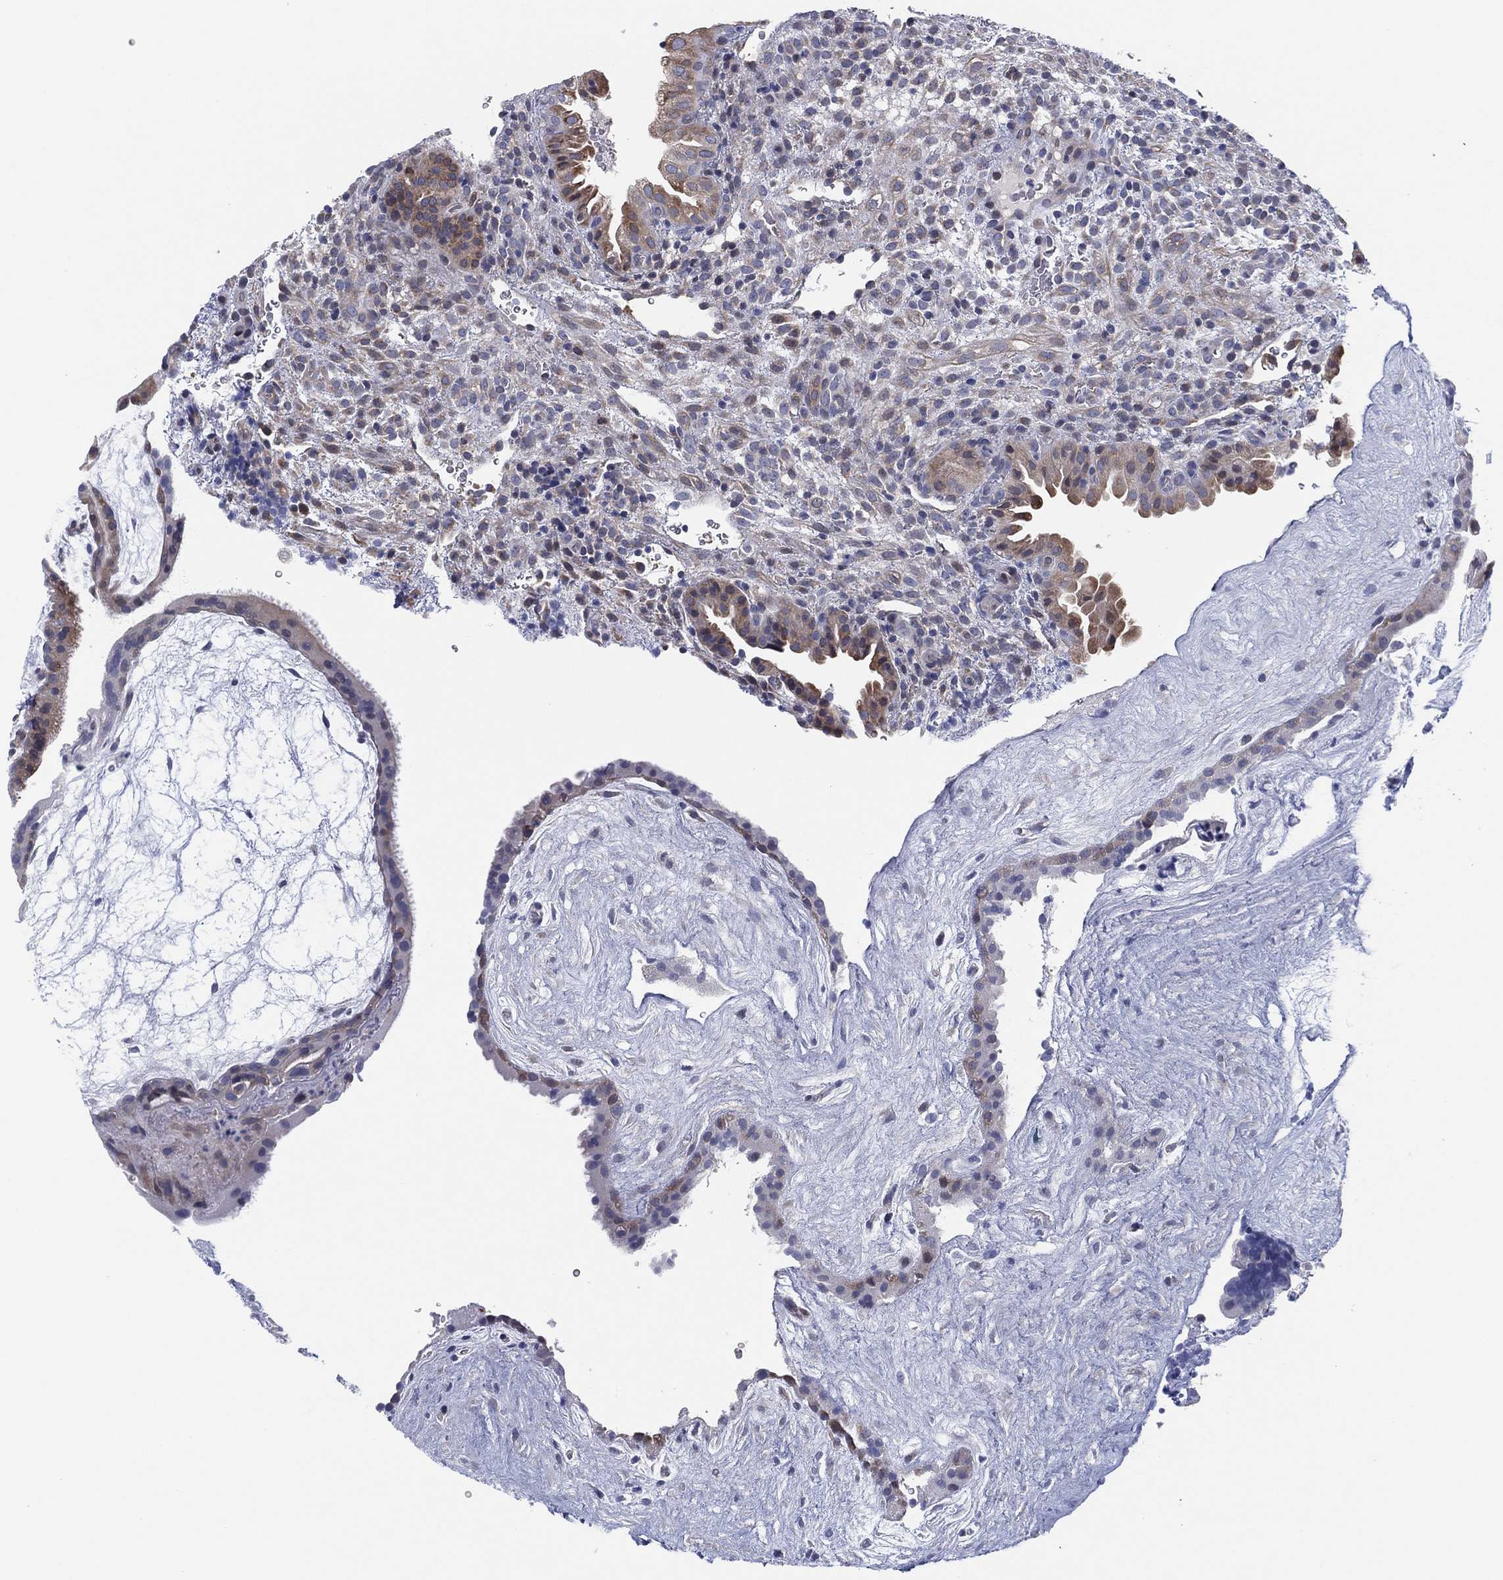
{"staining": {"intensity": "negative", "quantity": "none", "location": "none"}, "tissue": "placenta", "cell_type": "Decidual cells", "image_type": "normal", "snomed": [{"axis": "morphology", "description": "Normal tissue, NOS"}, {"axis": "topography", "description": "Placenta"}], "caption": "This is an IHC photomicrograph of unremarkable placenta. There is no positivity in decidual cells.", "gene": "HEATR4", "patient": {"sex": "female", "age": 19}}